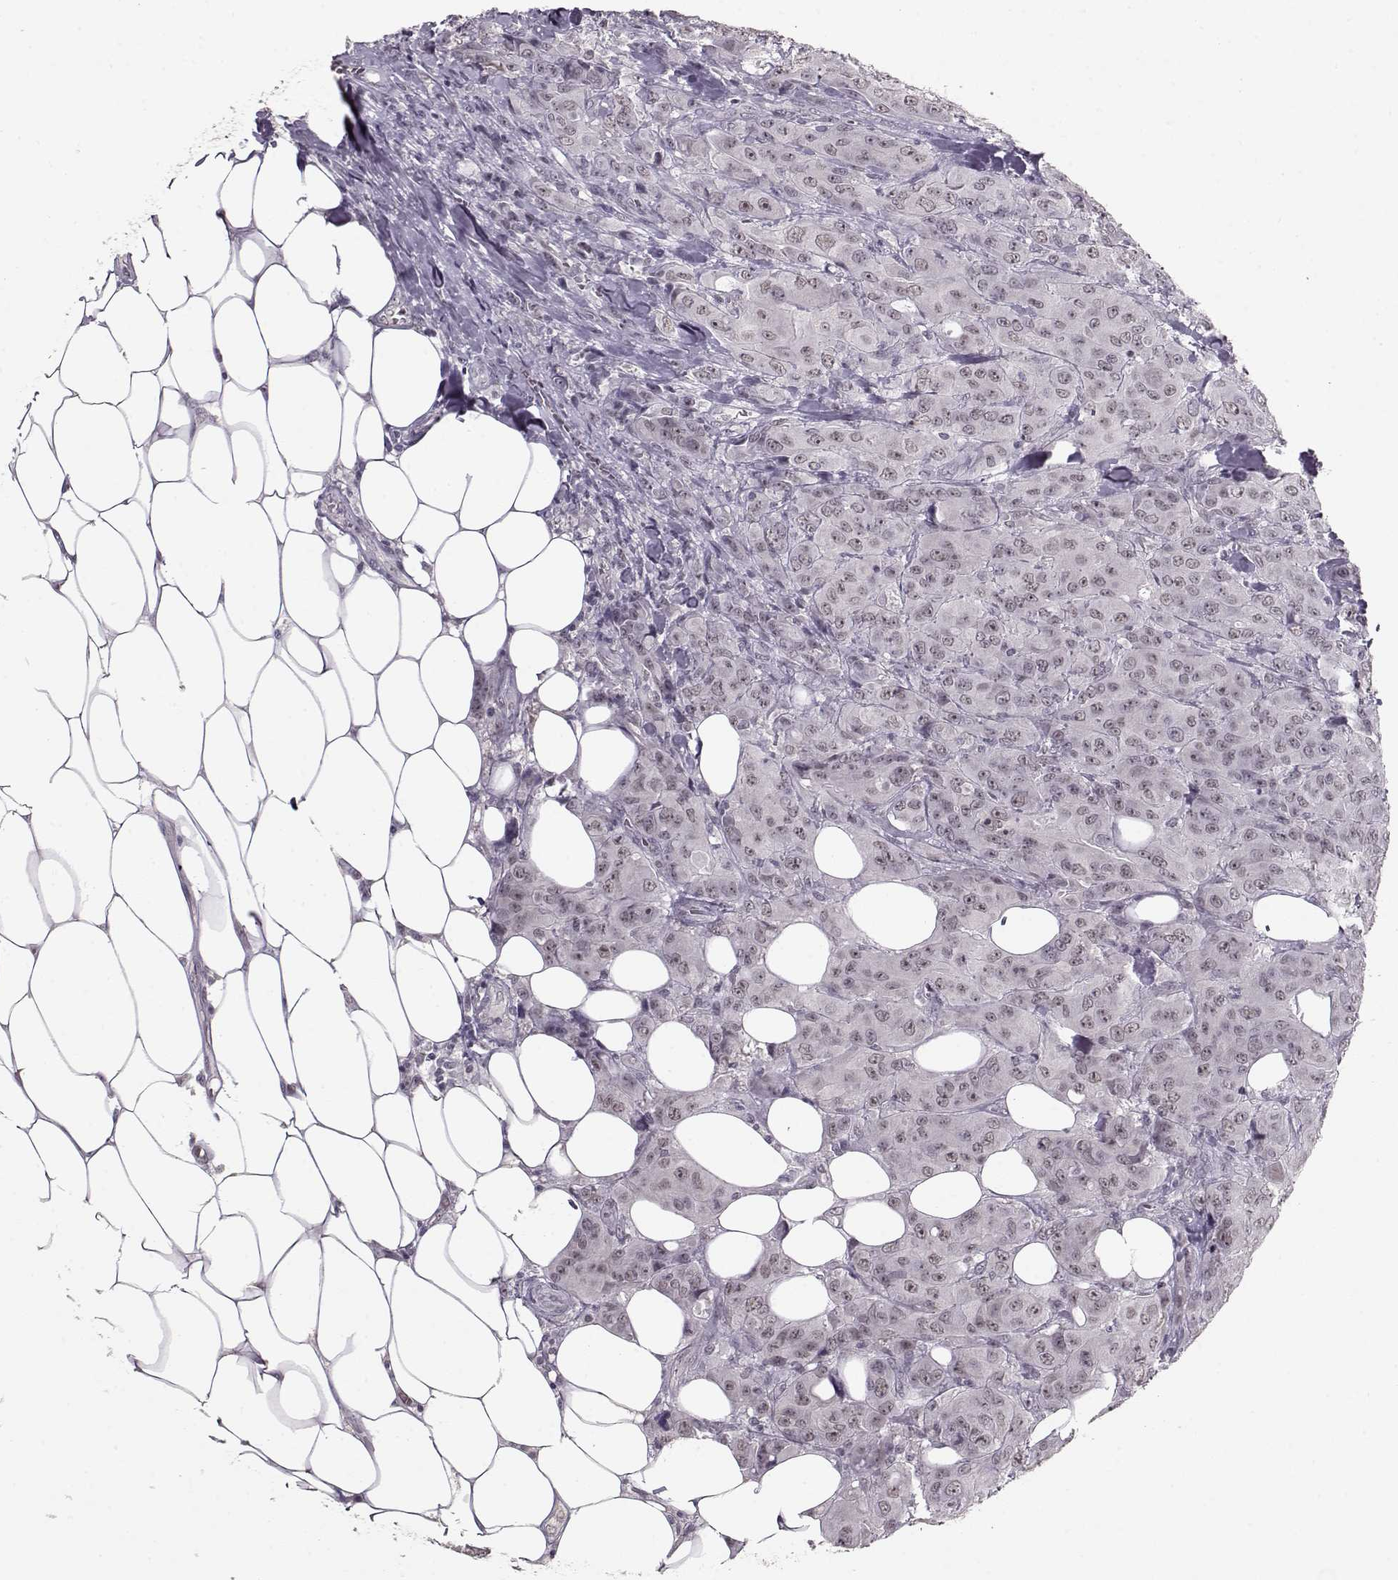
{"staining": {"intensity": "weak", "quantity": ">75%", "location": "nuclear"}, "tissue": "breast cancer", "cell_type": "Tumor cells", "image_type": "cancer", "snomed": [{"axis": "morphology", "description": "Duct carcinoma"}, {"axis": "topography", "description": "Breast"}], "caption": "An IHC photomicrograph of tumor tissue is shown. Protein staining in brown shows weak nuclear positivity in breast cancer within tumor cells. (Stains: DAB (3,3'-diaminobenzidine) in brown, nuclei in blue, Microscopy: brightfield microscopy at high magnification).", "gene": "PCP4", "patient": {"sex": "female", "age": 43}}